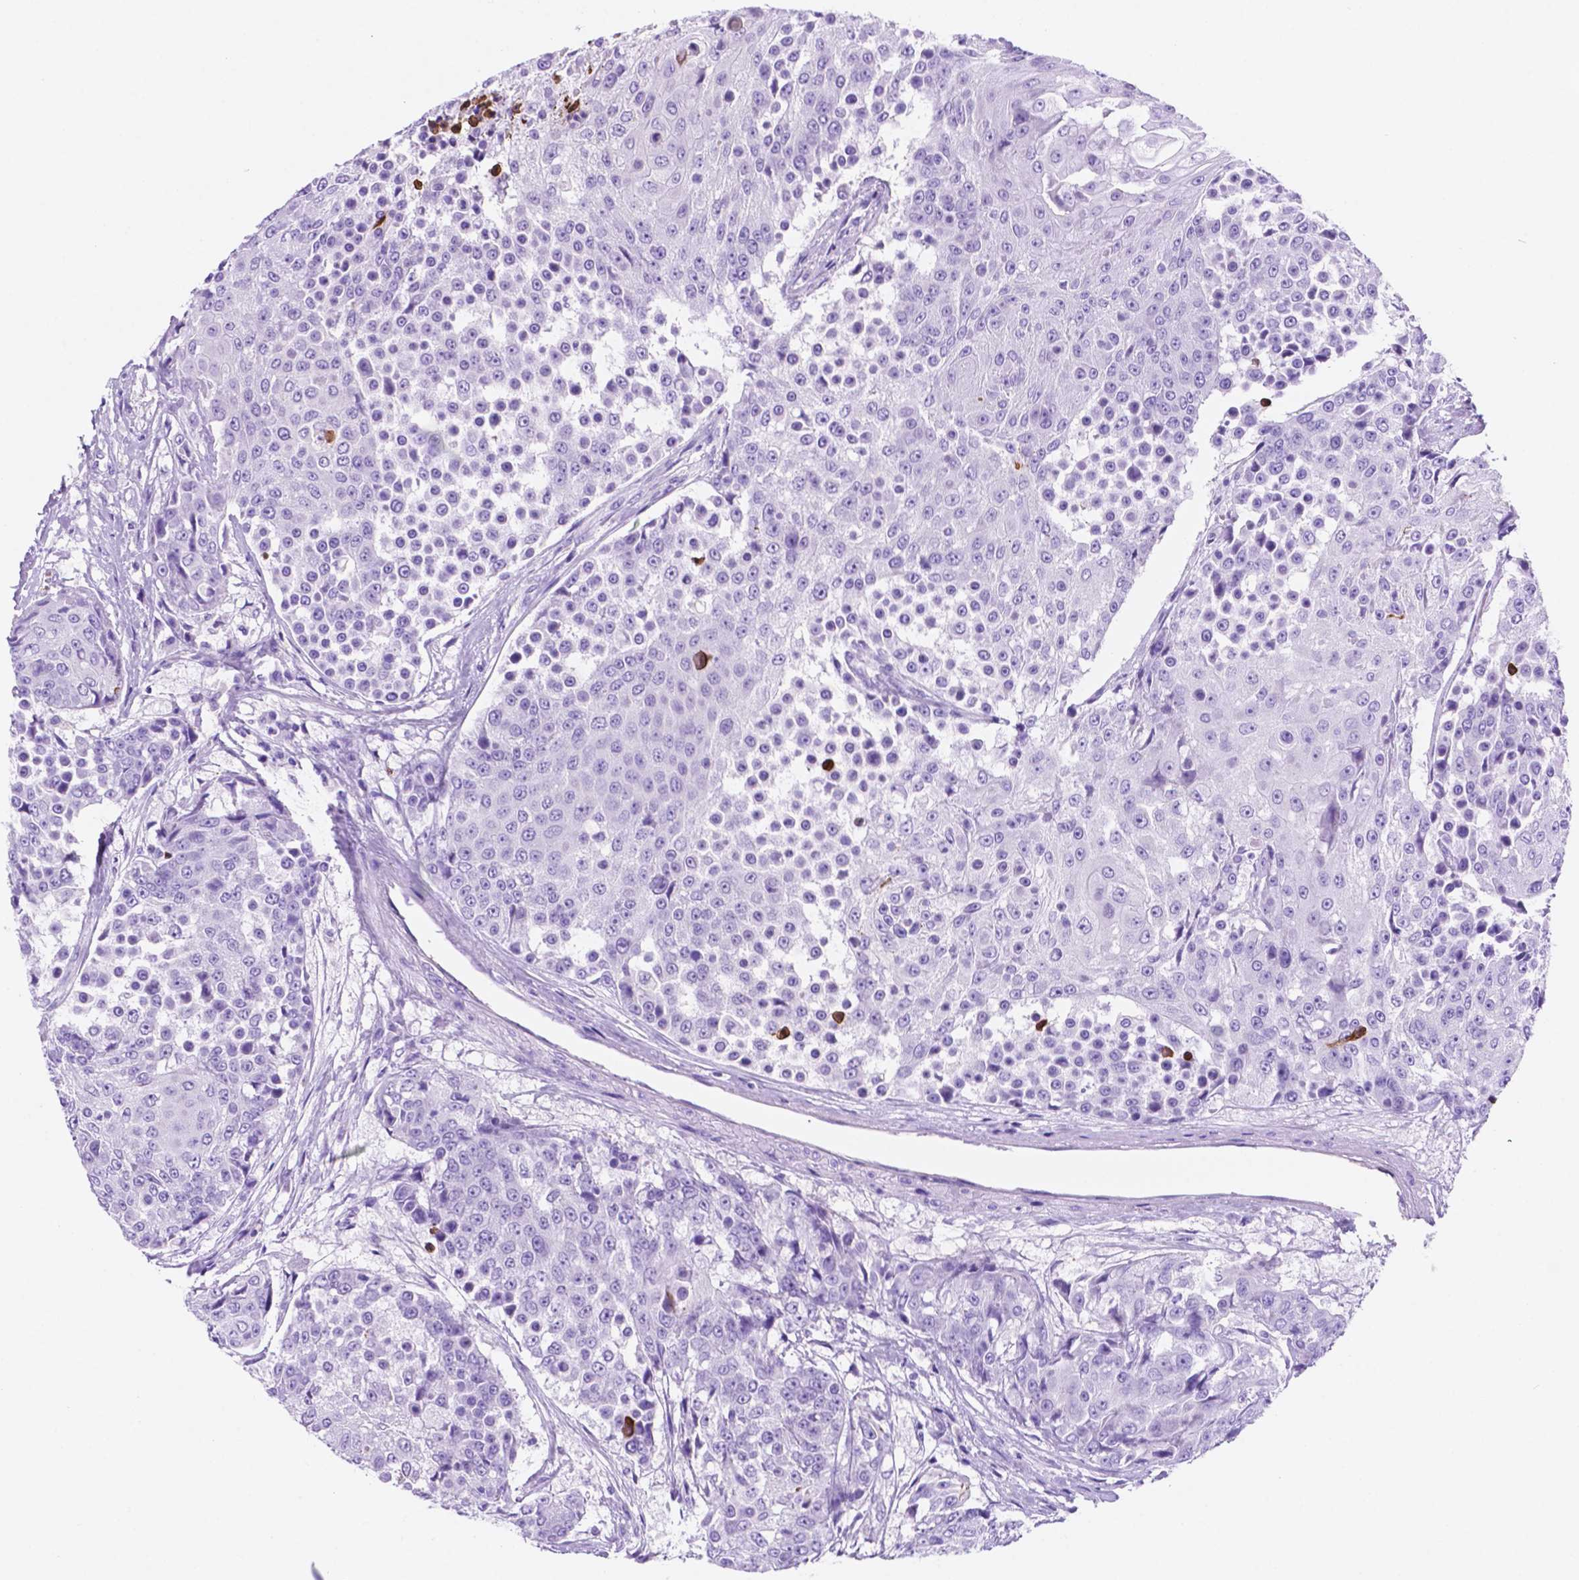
{"staining": {"intensity": "negative", "quantity": "none", "location": "none"}, "tissue": "urothelial cancer", "cell_type": "Tumor cells", "image_type": "cancer", "snomed": [{"axis": "morphology", "description": "Urothelial carcinoma, High grade"}, {"axis": "topography", "description": "Urinary bladder"}], "caption": "Immunohistochemistry (IHC) photomicrograph of neoplastic tissue: human urothelial carcinoma (high-grade) stained with DAB shows no significant protein positivity in tumor cells.", "gene": "FOXB2", "patient": {"sex": "female", "age": 63}}